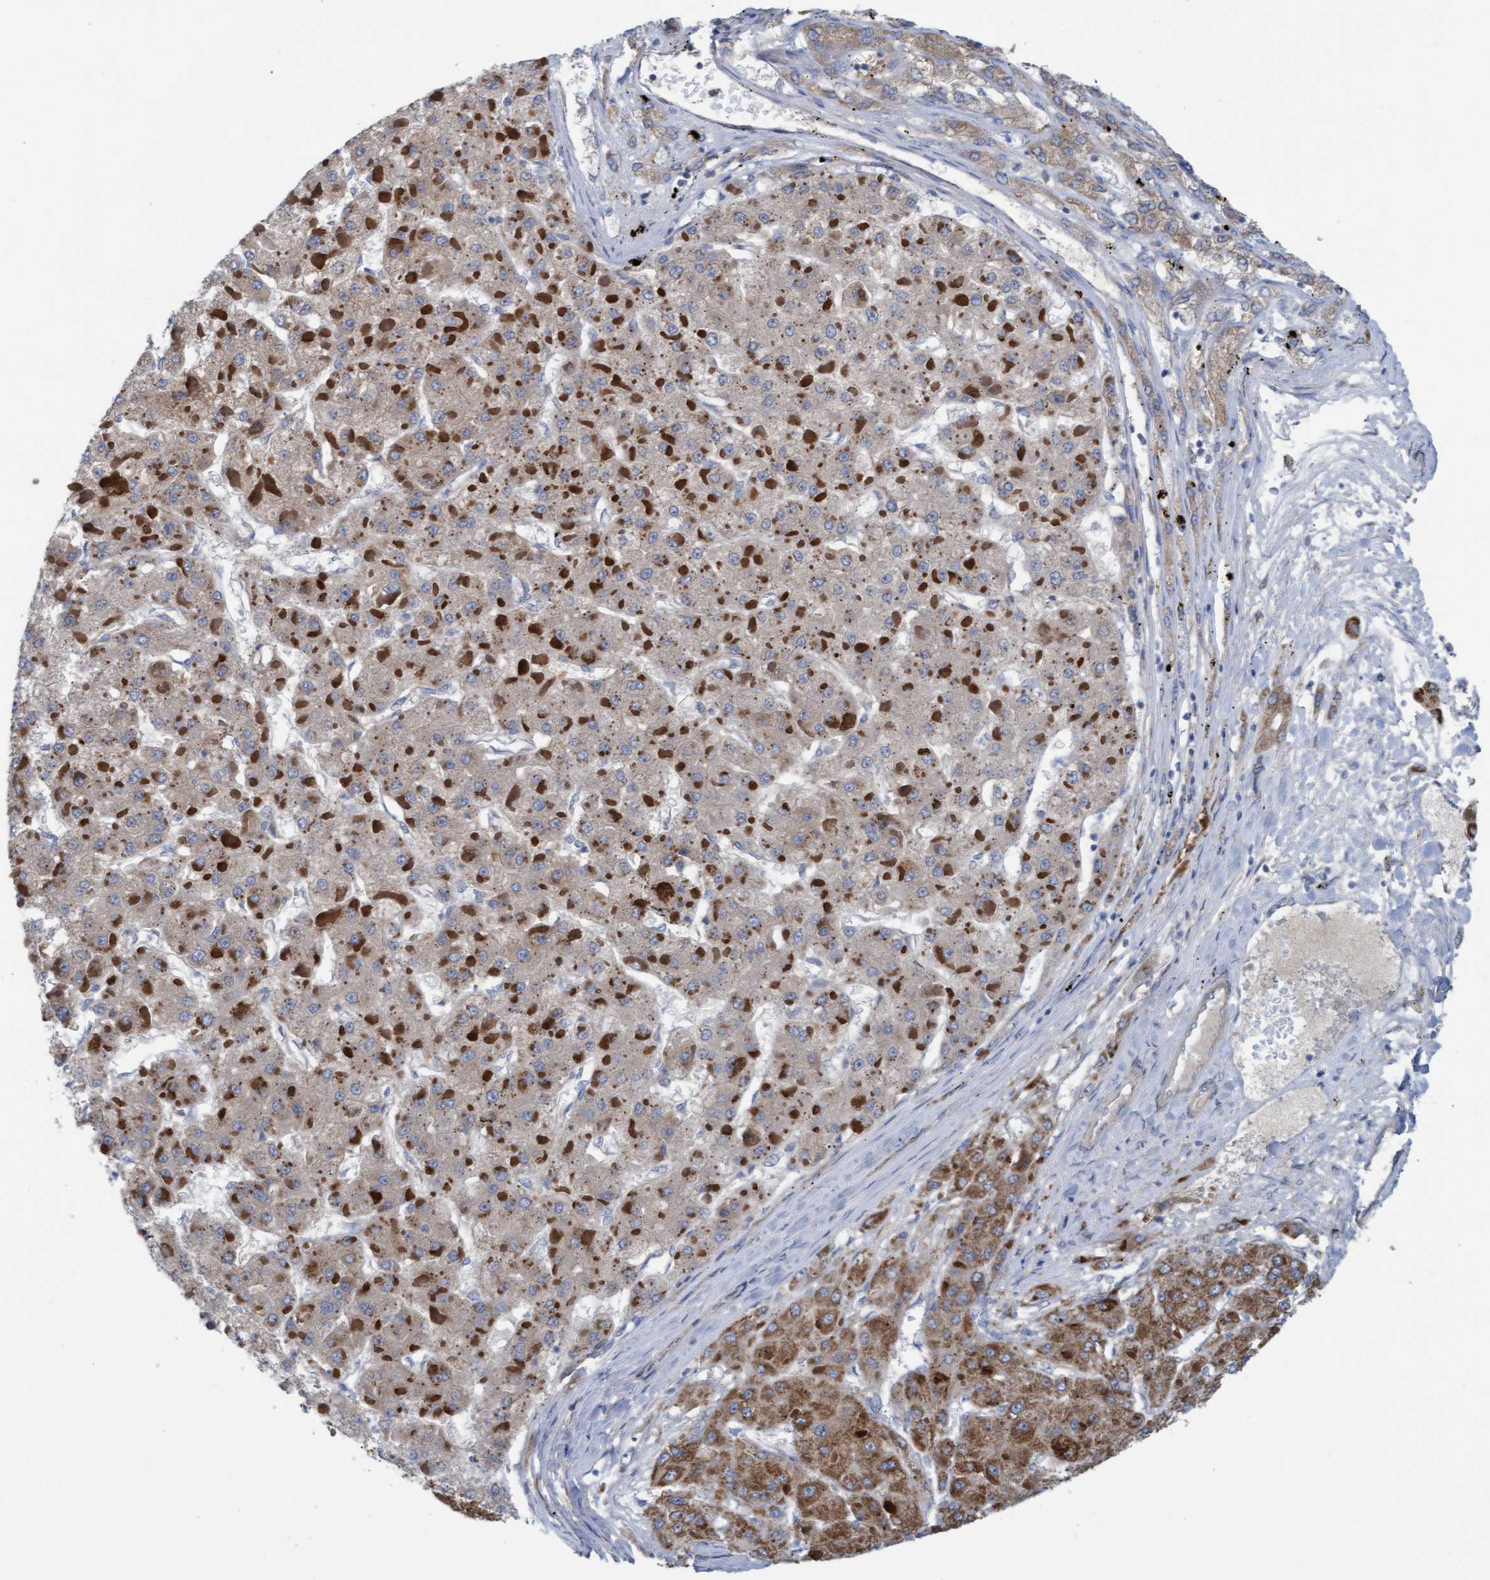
{"staining": {"intensity": "weak", "quantity": ">75%", "location": "cytoplasmic/membranous"}, "tissue": "liver cancer", "cell_type": "Tumor cells", "image_type": "cancer", "snomed": [{"axis": "morphology", "description": "Carcinoma, Hepatocellular, NOS"}, {"axis": "topography", "description": "Liver"}], "caption": "Weak cytoplasmic/membranous protein positivity is appreciated in about >75% of tumor cells in liver hepatocellular carcinoma. (Stains: DAB in brown, nuclei in blue, Microscopy: brightfield microscopy at high magnification).", "gene": "LRSAM1", "patient": {"sex": "female", "age": 73}}